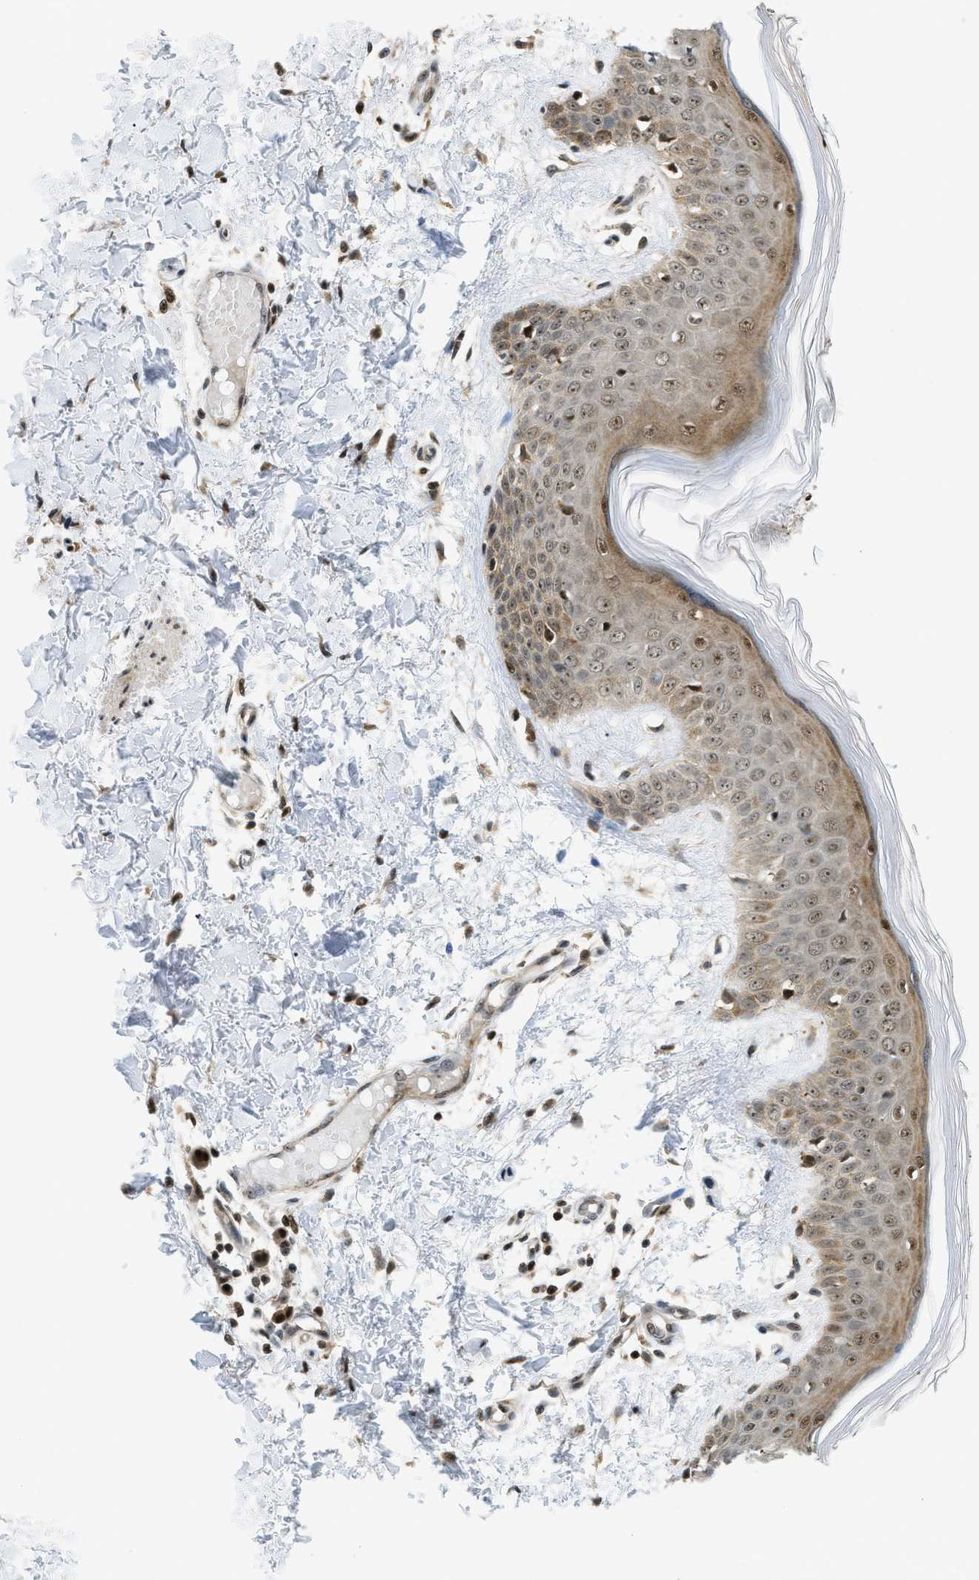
{"staining": {"intensity": "weak", "quantity": ">75%", "location": "cytoplasmic/membranous,nuclear"}, "tissue": "skin", "cell_type": "Fibroblasts", "image_type": "normal", "snomed": [{"axis": "morphology", "description": "Normal tissue, NOS"}, {"axis": "topography", "description": "Skin"}], "caption": "Immunohistochemical staining of normal skin reveals low levels of weak cytoplasmic/membranous,nuclear staining in approximately >75% of fibroblasts.", "gene": "TACC1", "patient": {"sex": "male", "age": 53}}